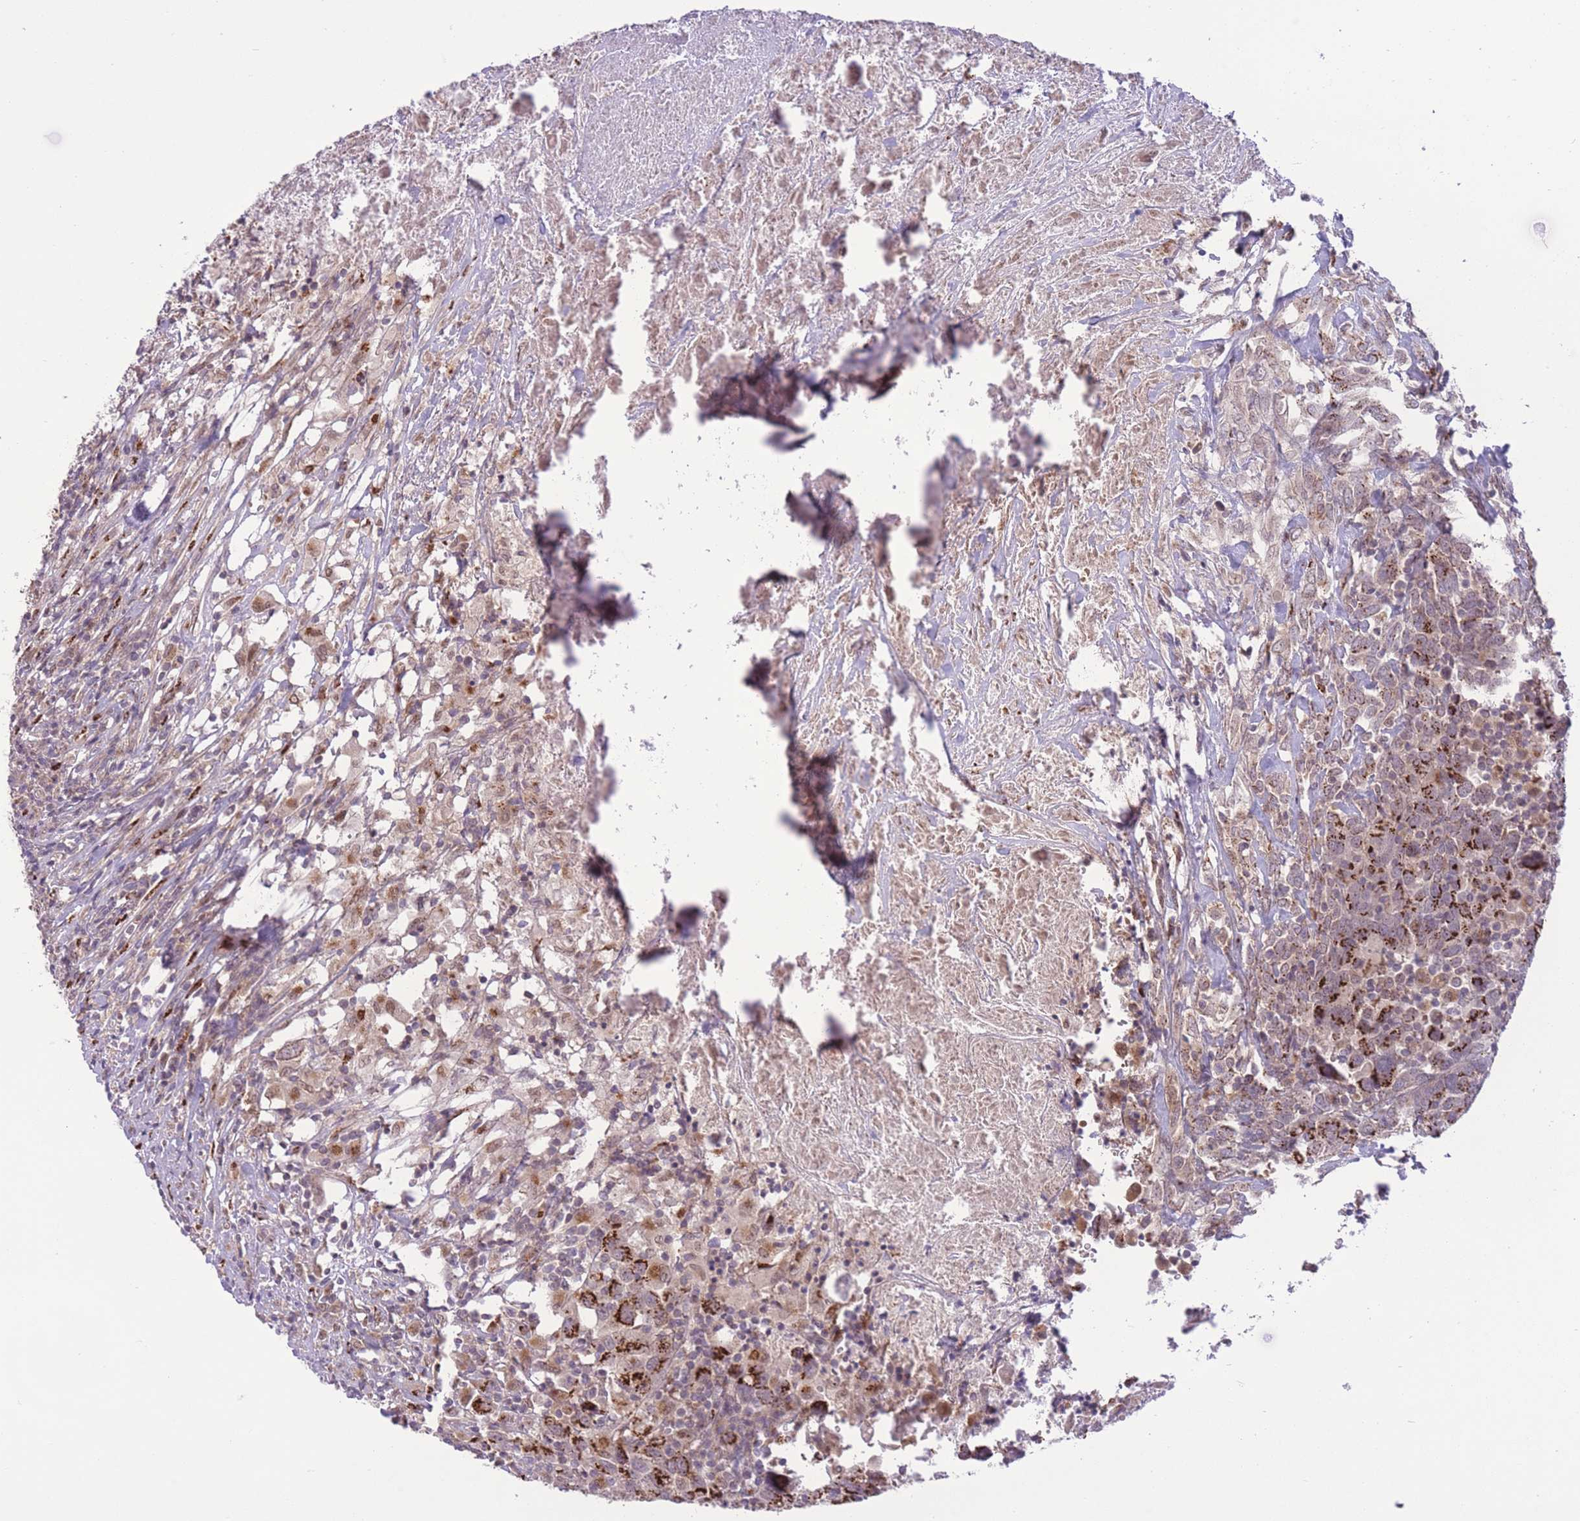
{"staining": {"intensity": "strong", "quantity": ">75%", "location": "cytoplasmic/membranous"}, "tissue": "urothelial cancer", "cell_type": "Tumor cells", "image_type": "cancer", "snomed": [{"axis": "morphology", "description": "Urothelial carcinoma, High grade"}, {"axis": "topography", "description": "Urinary bladder"}], "caption": "This is a histology image of IHC staining of urothelial carcinoma (high-grade), which shows strong staining in the cytoplasmic/membranous of tumor cells.", "gene": "ZBED5", "patient": {"sex": "male", "age": 61}}